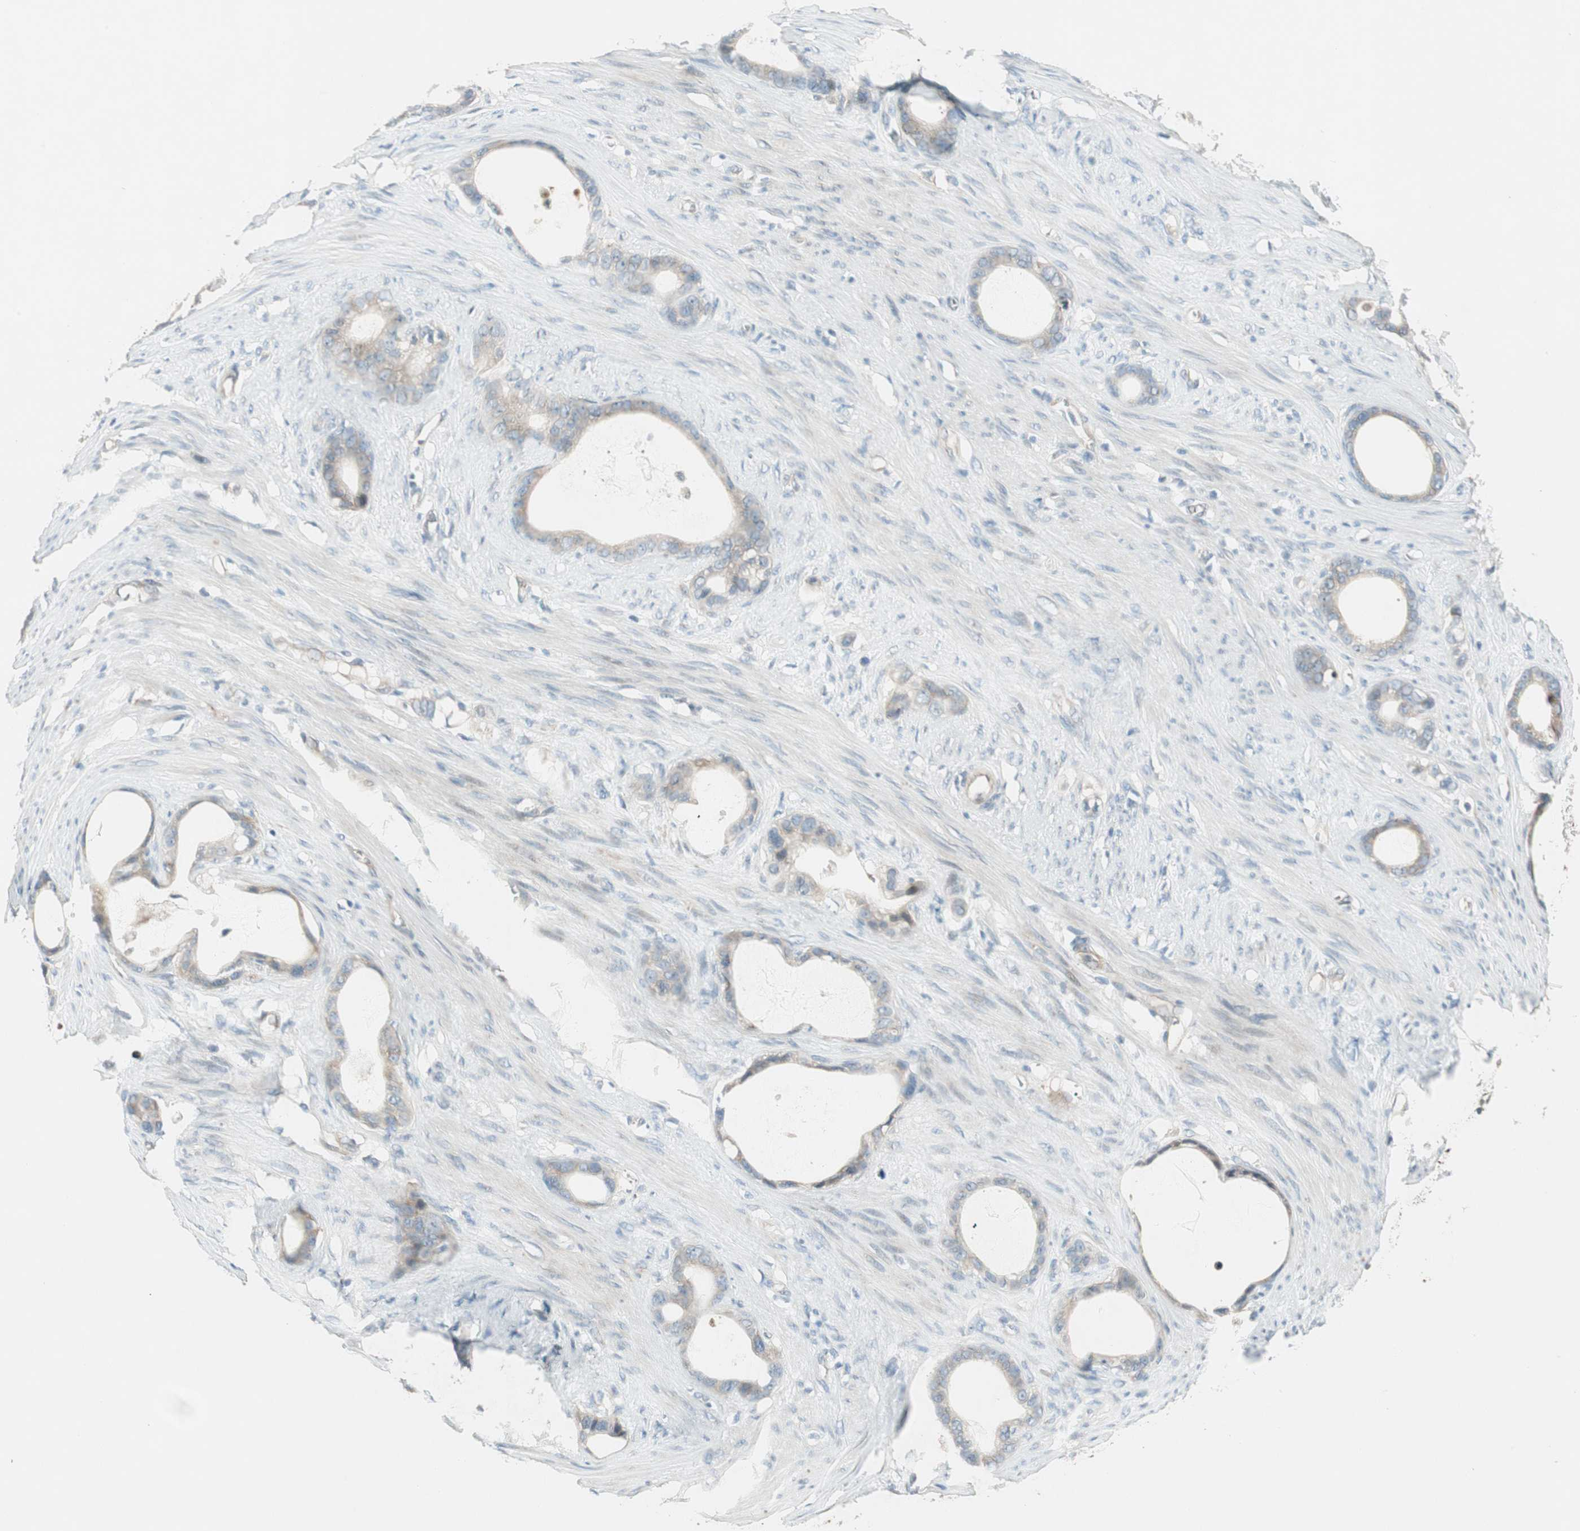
{"staining": {"intensity": "weak", "quantity": ">75%", "location": "cytoplasmic/membranous"}, "tissue": "stomach cancer", "cell_type": "Tumor cells", "image_type": "cancer", "snomed": [{"axis": "morphology", "description": "Adenocarcinoma, NOS"}, {"axis": "topography", "description": "Stomach"}], "caption": "Immunohistochemical staining of stomach cancer (adenocarcinoma) displays low levels of weak cytoplasmic/membranous protein positivity in about >75% of tumor cells.", "gene": "CGRRF1", "patient": {"sex": "female", "age": 75}}